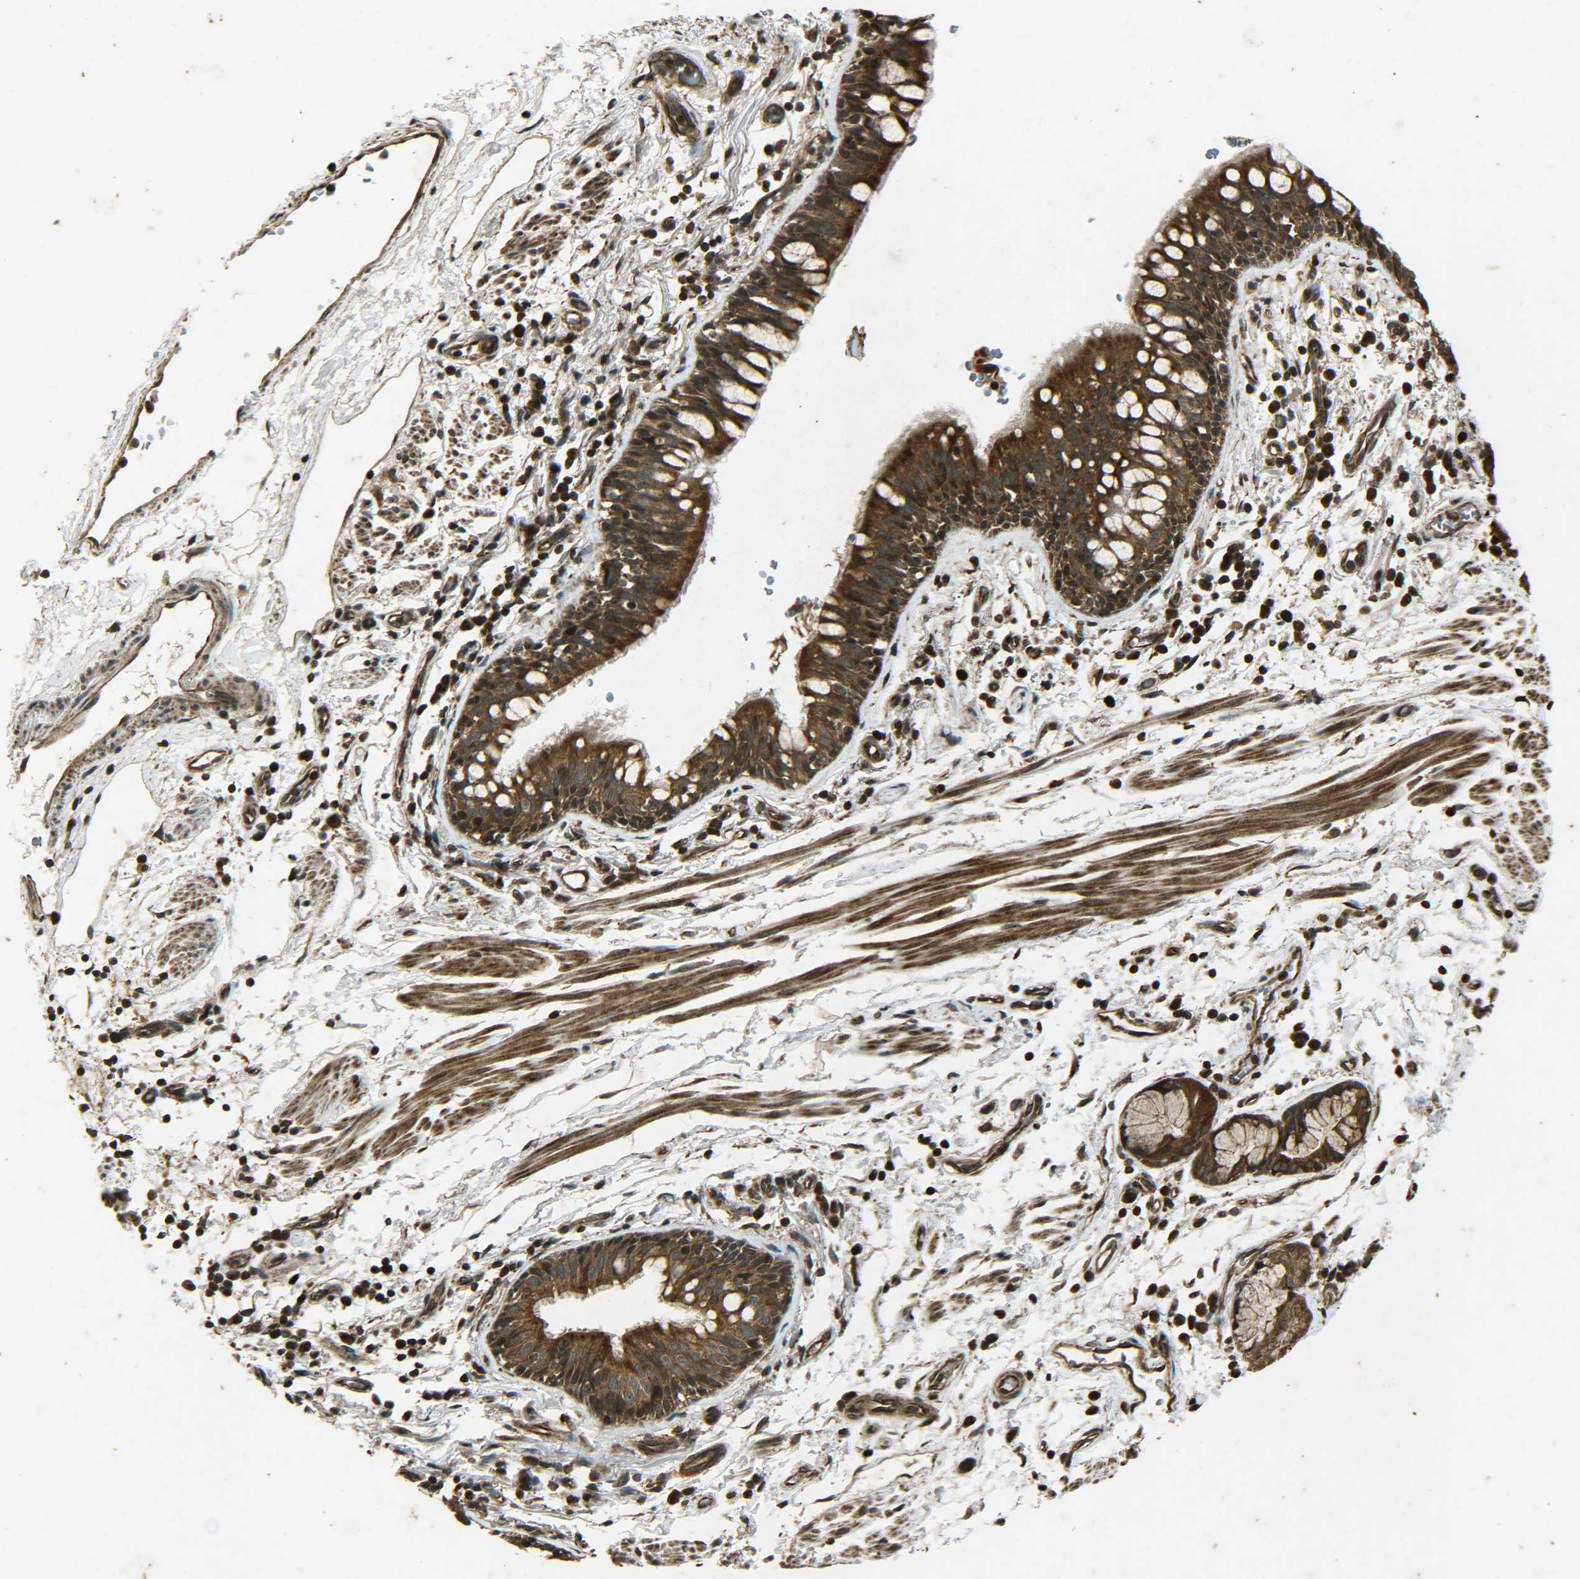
{"staining": {"intensity": "strong", "quantity": ">75%", "location": "cytoplasmic/membranous"}, "tissue": "bronchus", "cell_type": "Respiratory epithelial cells", "image_type": "normal", "snomed": [{"axis": "morphology", "description": "Normal tissue, NOS"}, {"axis": "morphology", "description": "Inflammation, NOS"}, {"axis": "topography", "description": "Cartilage tissue"}, {"axis": "topography", "description": "Bronchus"}], "caption": "Immunohistochemical staining of normal bronchus demonstrates >75% levels of strong cytoplasmic/membranous protein expression in about >75% of respiratory epithelial cells.", "gene": "PLK2", "patient": {"sex": "male", "age": 77}}